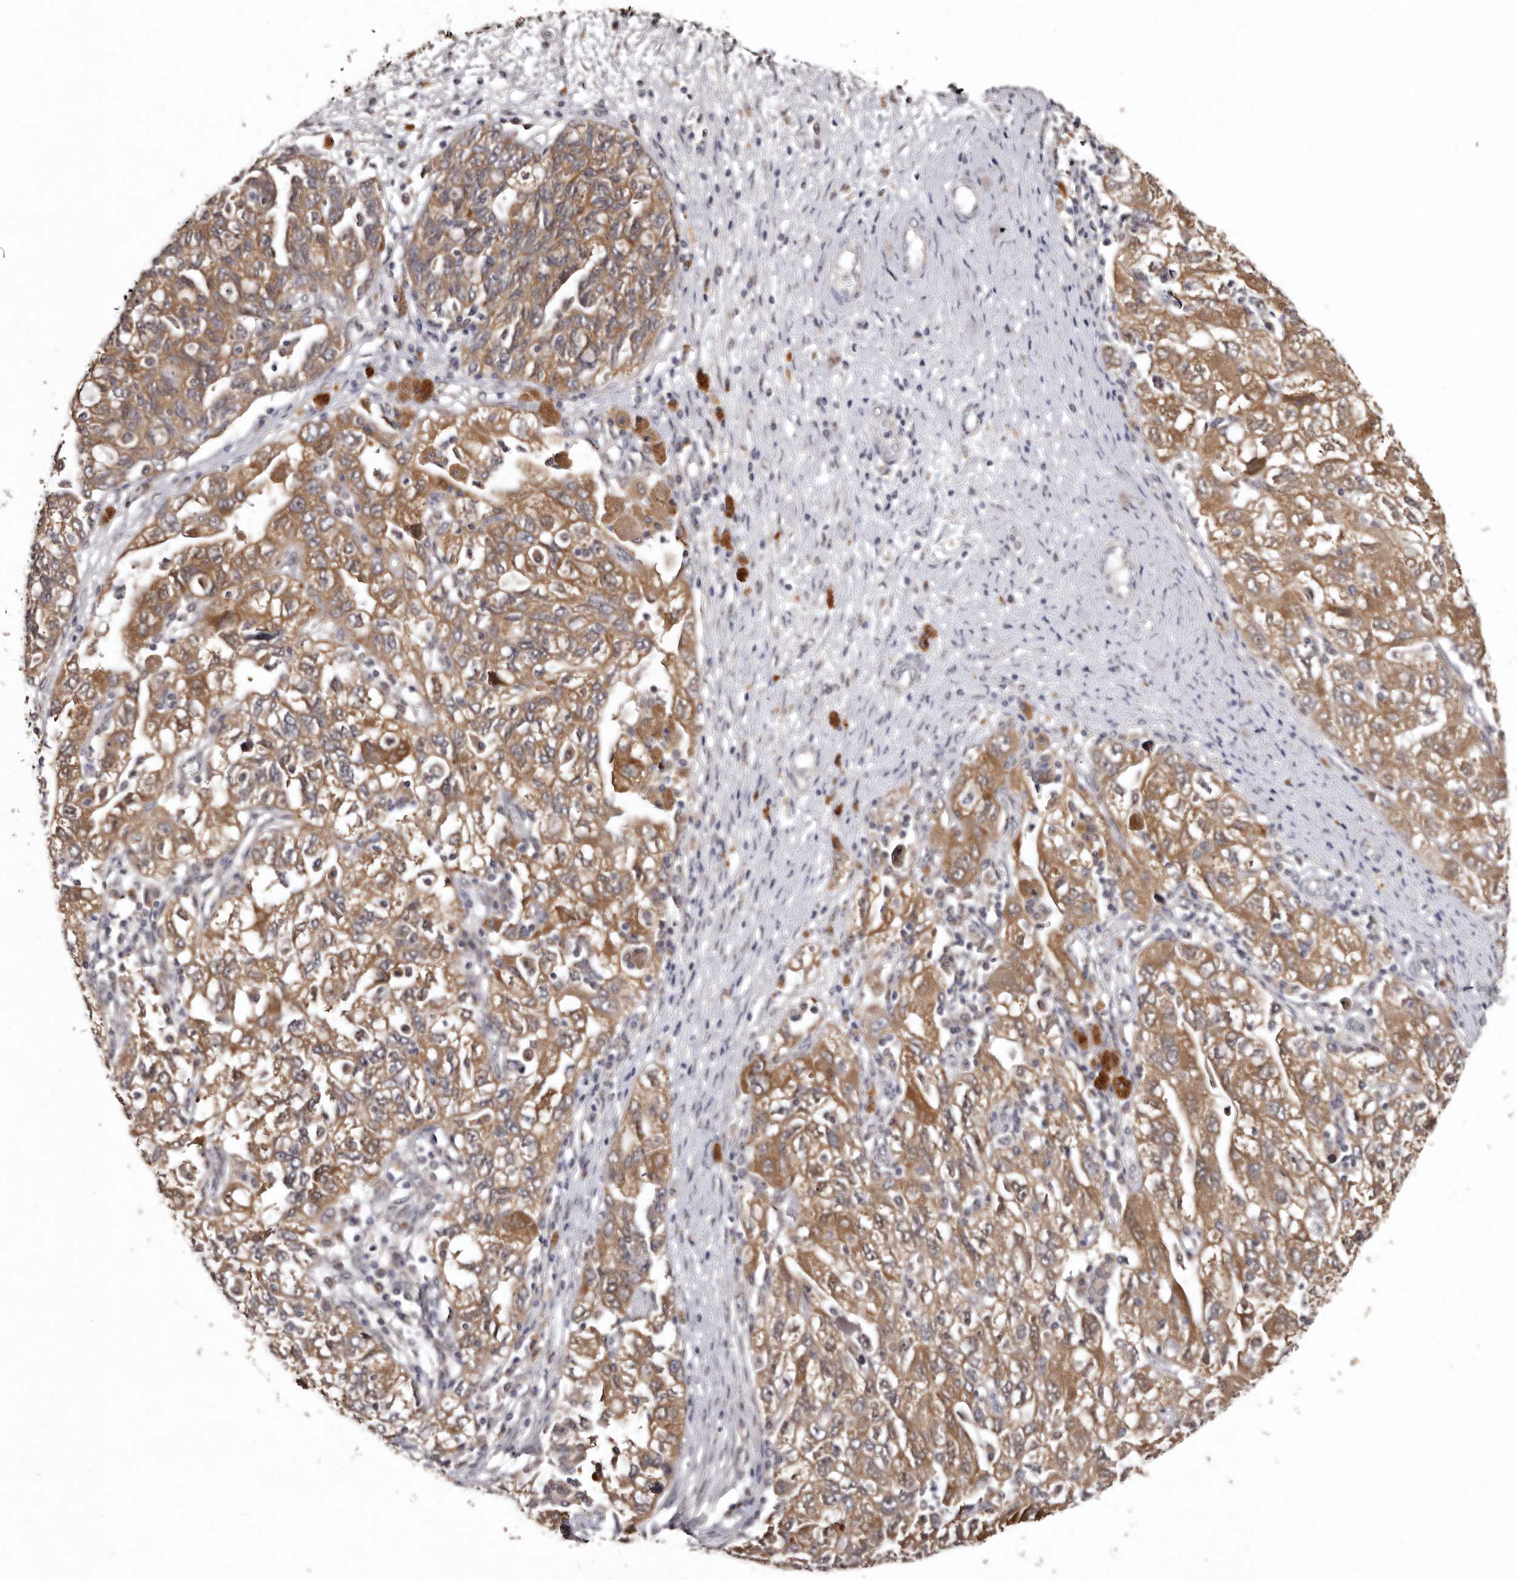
{"staining": {"intensity": "moderate", "quantity": ">75%", "location": "cytoplasmic/membranous"}, "tissue": "ovarian cancer", "cell_type": "Tumor cells", "image_type": "cancer", "snomed": [{"axis": "morphology", "description": "Carcinoma, NOS"}, {"axis": "morphology", "description": "Cystadenocarcinoma, serous, NOS"}, {"axis": "topography", "description": "Ovary"}], "caption": "Protein staining shows moderate cytoplasmic/membranous positivity in approximately >75% of tumor cells in ovarian cancer.", "gene": "FAM91A1", "patient": {"sex": "female", "age": 69}}